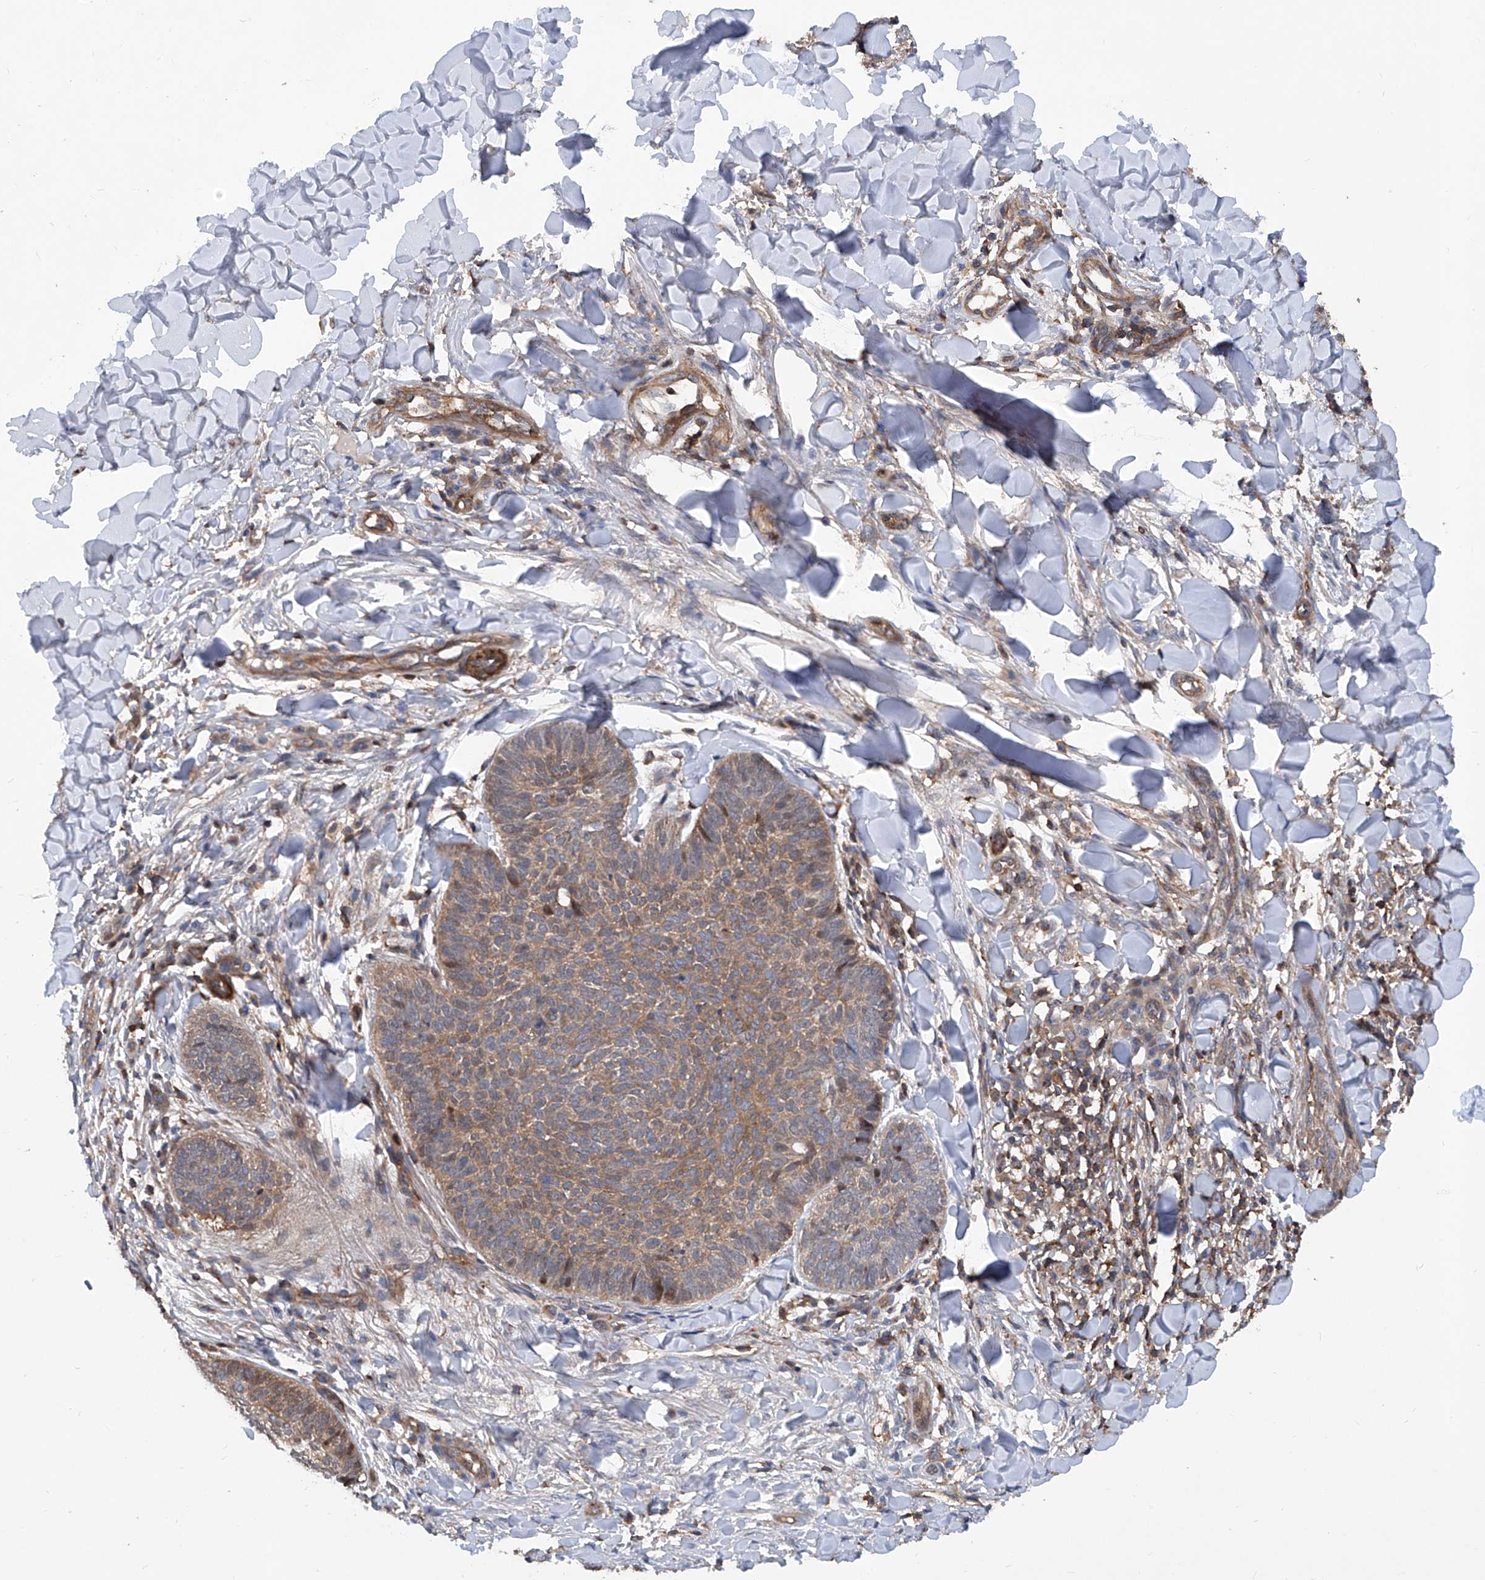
{"staining": {"intensity": "weak", "quantity": ">75%", "location": "cytoplasmic/membranous"}, "tissue": "skin cancer", "cell_type": "Tumor cells", "image_type": "cancer", "snomed": [{"axis": "morphology", "description": "Normal tissue, NOS"}, {"axis": "morphology", "description": "Basal cell carcinoma"}, {"axis": "topography", "description": "Skin"}], "caption": "Basal cell carcinoma (skin) stained with a brown dye displays weak cytoplasmic/membranous positive staining in approximately >75% of tumor cells.", "gene": "NT5C3A", "patient": {"sex": "male", "age": 50}}